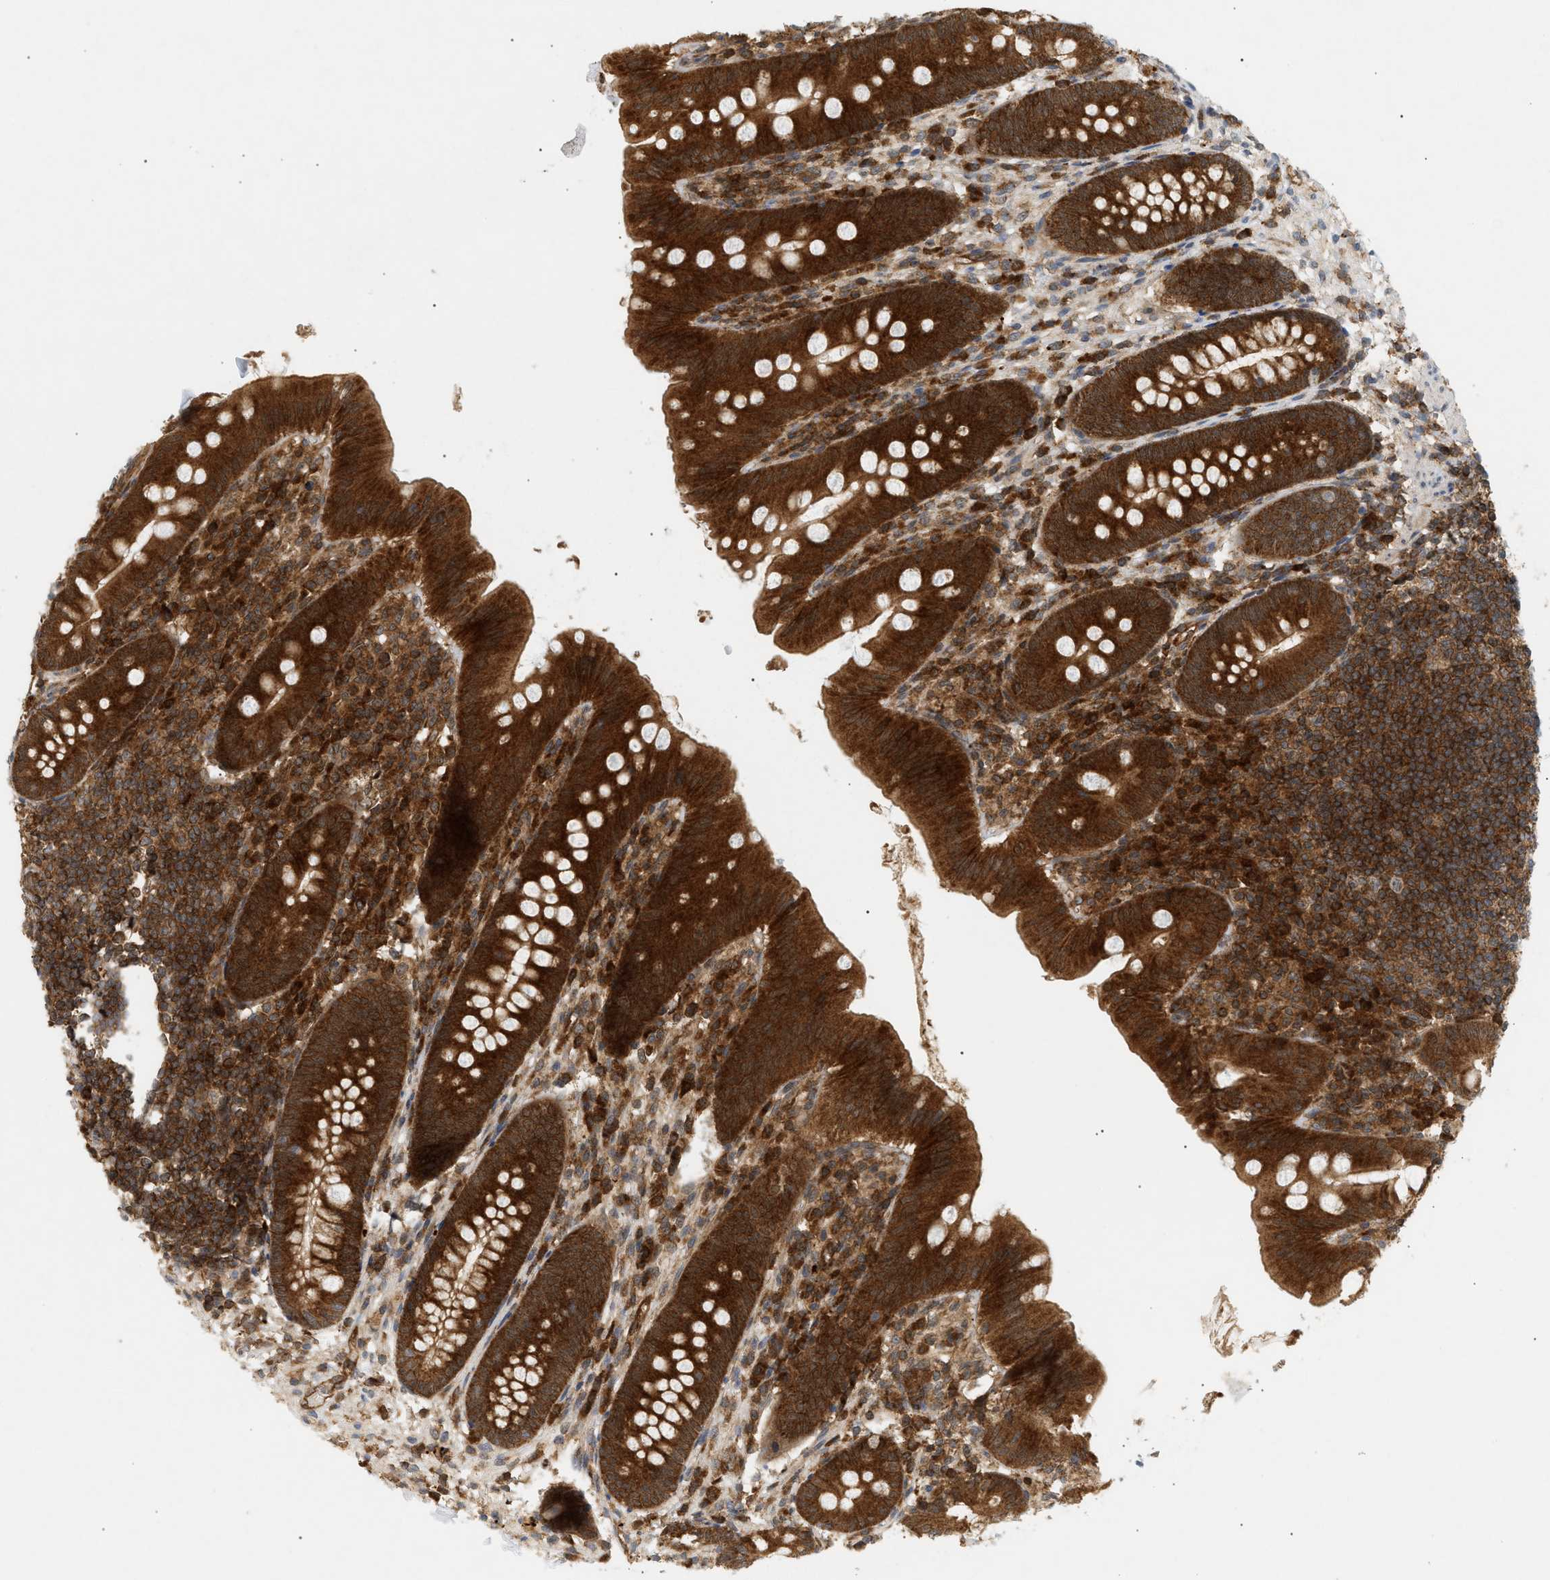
{"staining": {"intensity": "strong", "quantity": ">75%", "location": "cytoplasmic/membranous"}, "tissue": "appendix", "cell_type": "Glandular cells", "image_type": "normal", "snomed": [{"axis": "morphology", "description": "Normal tissue, NOS"}, {"axis": "topography", "description": "Appendix"}], "caption": "IHC micrograph of normal appendix: human appendix stained using immunohistochemistry displays high levels of strong protein expression localized specifically in the cytoplasmic/membranous of glandular cells, appearing as a cytoplasmic/membranous brown color.", "gene": "SHC1", "patient": {"sex": "male", "age": 56}}